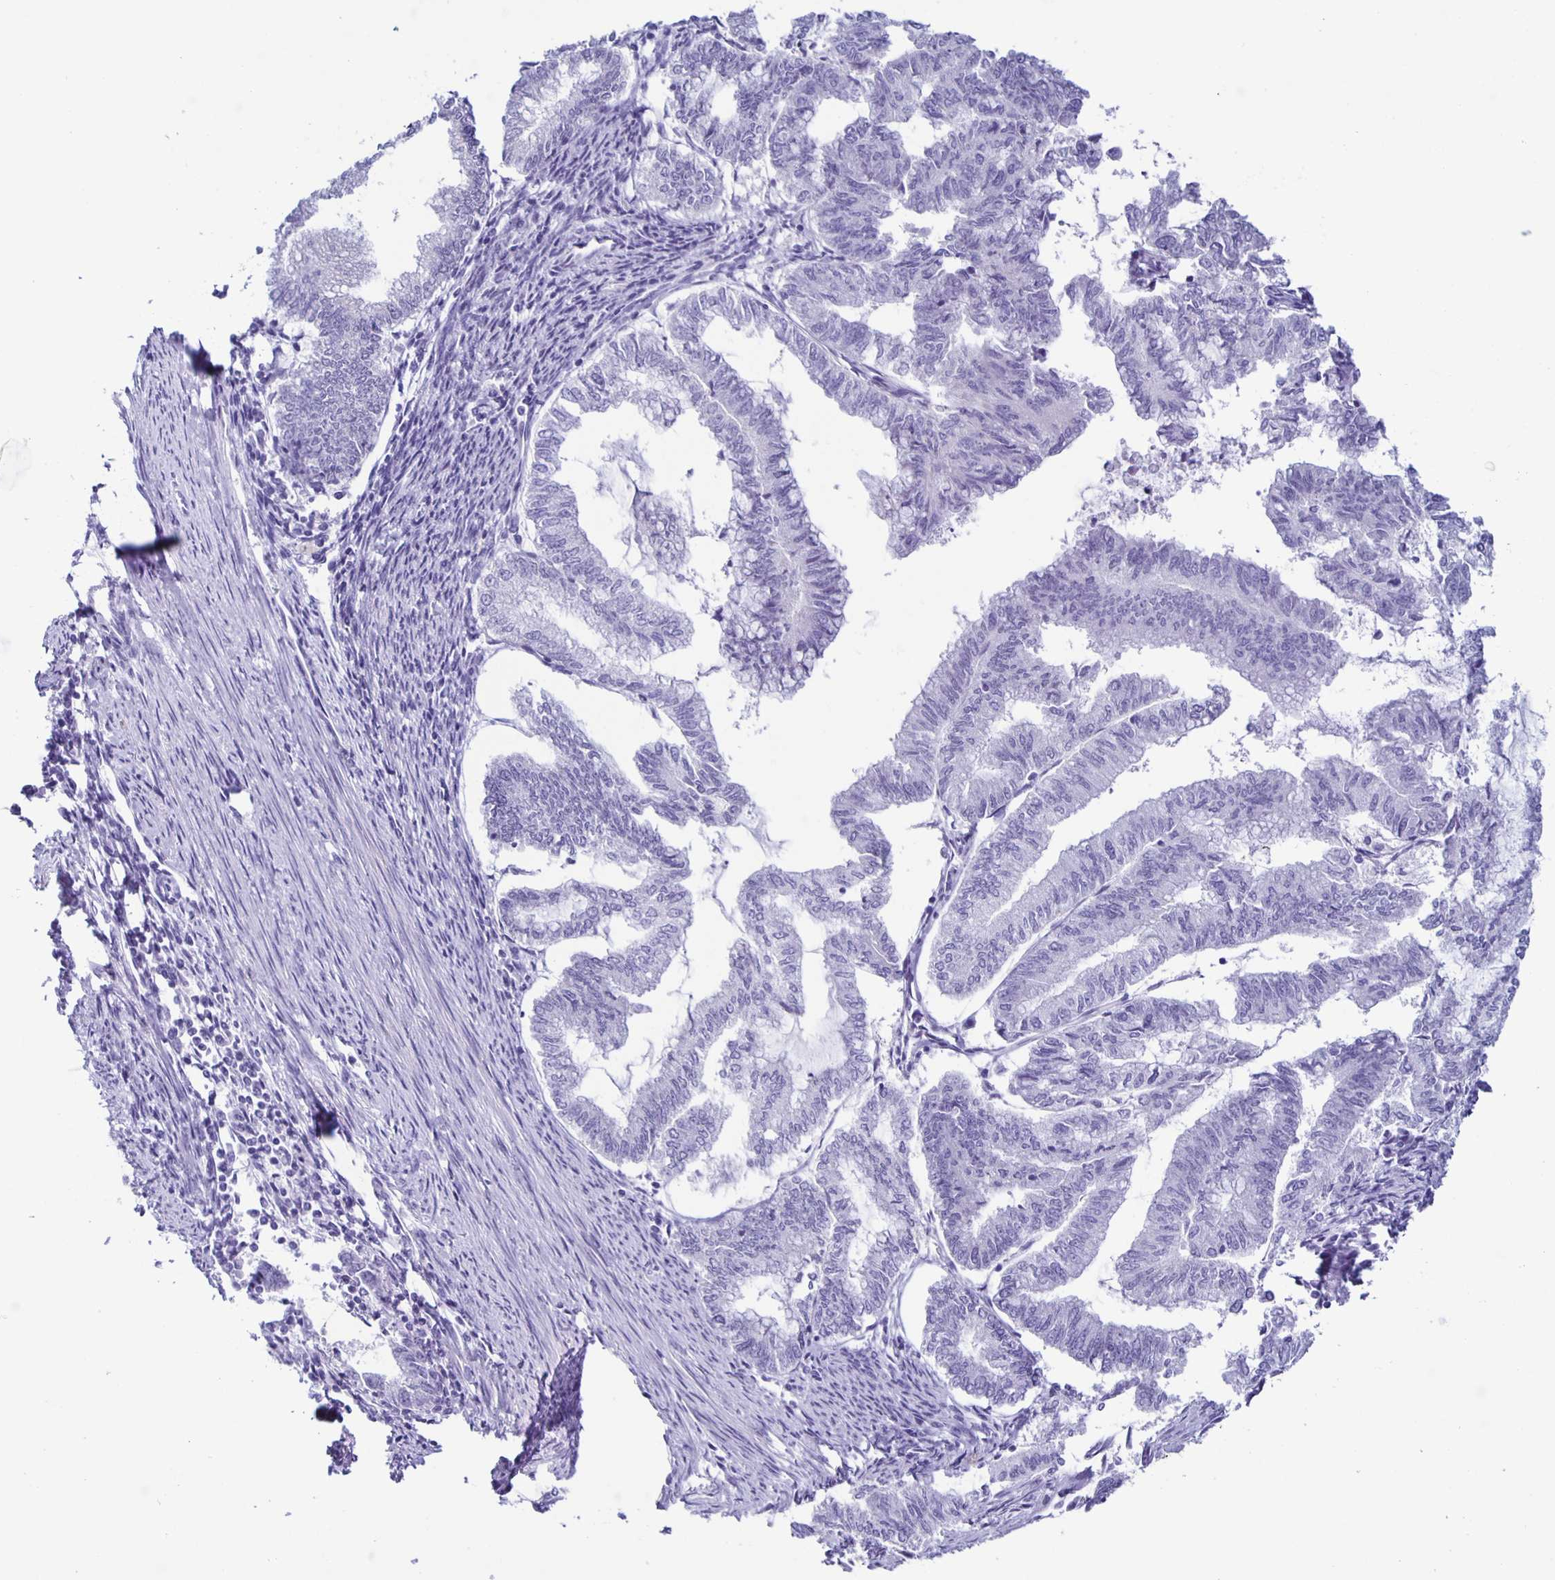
{"staining": {"intensity": "negative", "quantity": "none", "location": "none"}, "tissue": "endometrial cancer", "cell_type": "Tumor cells", "image_type": "cancer", "snomed": [{"axis": "morphology", "description": "Adenocarcinoma, NOS"}, {"axis": "topography", "description": "Endometrium"}], "caption": "DAB immunohistochemical staining of endometrial cancer displays no significant positivity in tumor cells.", "gene": "AQP6", "patient": {"sex": "female", "age": 79}}